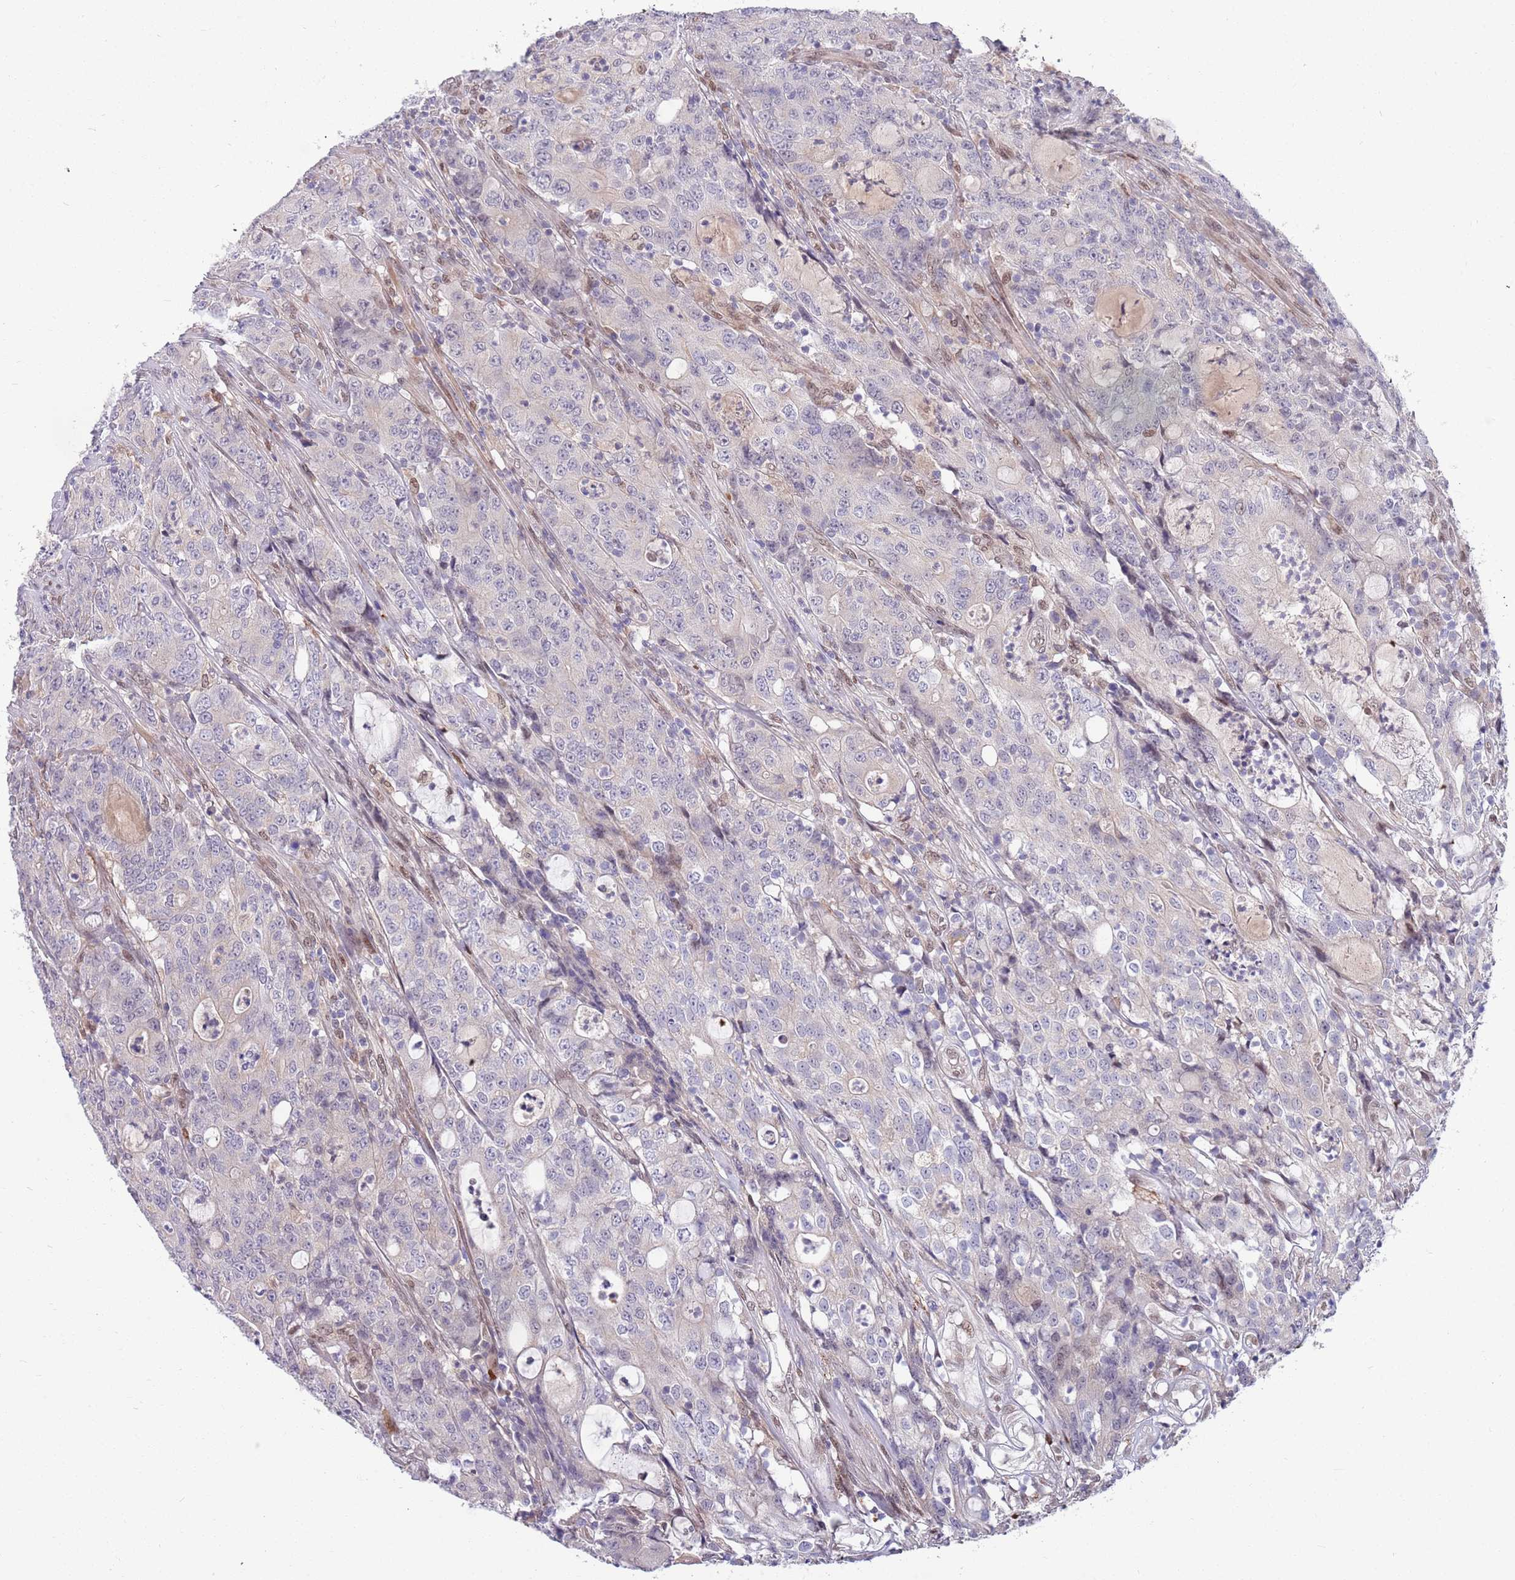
{"staining": {"intensity": "negative", "quantity": "none", "location": "none"}, "tissue": "colorectal cancer", "cell_type": "Tumor cells", "image_type": "cancer", "snomed": [{"axis": "morphology", "description": "Adenocarcinoma, NOS"}, {"axis": "topography", "description": "Colon"}], "caption": "Protein analysis of adenocarcinoma (colorectal) displays no significant expression in tumor cells.", "gene": "NLRP6", "patient": {"sex": "male", "age": 83}}